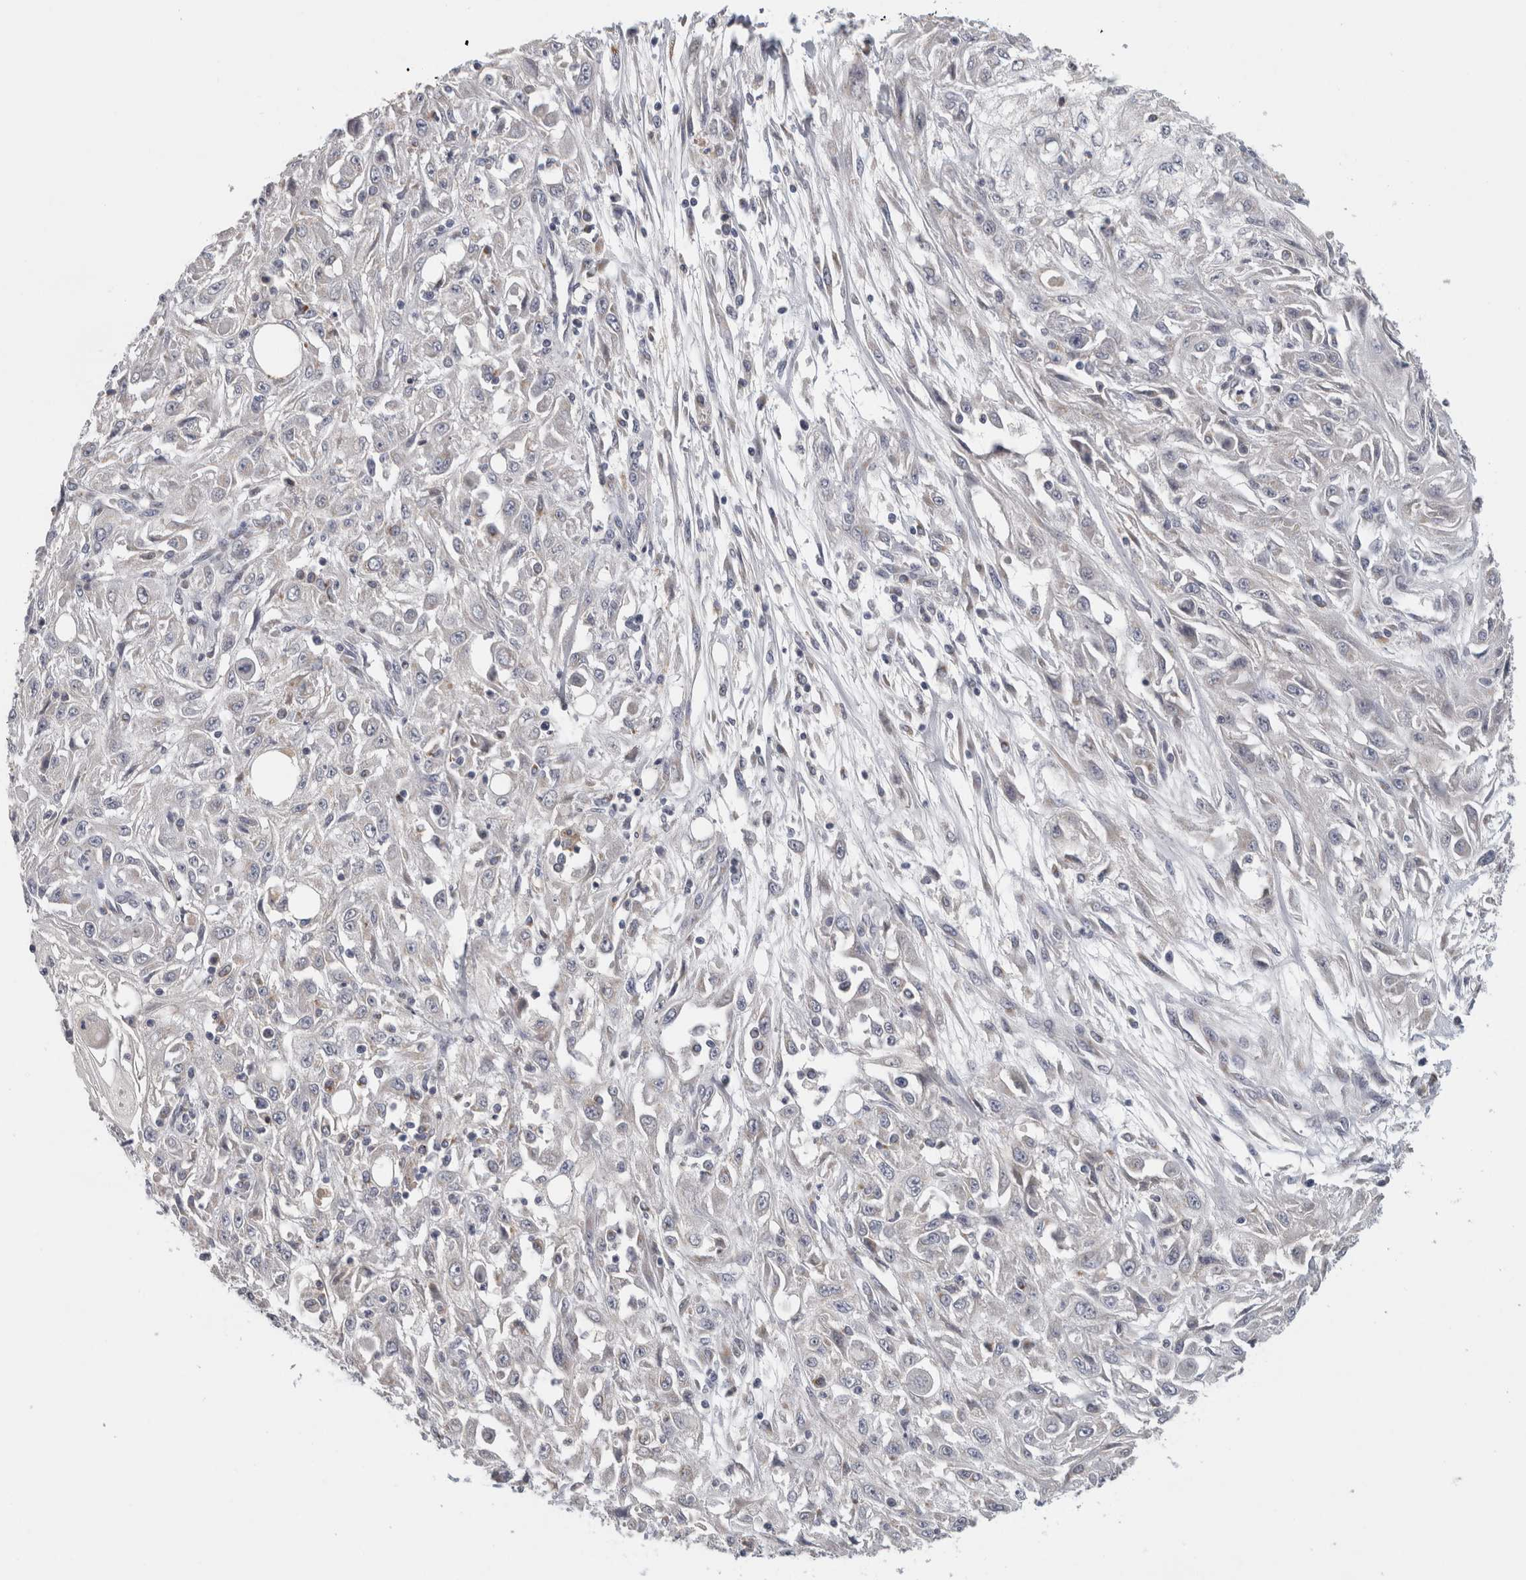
{"staining": {"intensity": "negative", "quantity": "none", "location": "none"}, "tissue": "skin cancer", "cell_type": "Tumor cells", "image_type": "cancer", "snomed": [{"axis": "morphology", "description": "Squamous cell carcinoma, NOS"}, {"axis": "morphology", "description": "Squamous cell carcinoma, metastatic, NOS"}, {"axis": "topography", "description": "Skin"}, {"axis": "topography", "description": "Lymph node"}], "caption": "Immunohistochemistry of human skin squamous cell carcinoma displays no positivity in tumor cells. Brightfield microscopy of IHC stained with DAB (3,3'-diaminobenzidine) (brown) and hematoxylin (blue), captured at high magnification.", "gene": "MGAT1", "patient": {"sex": "male", "age": 75}}